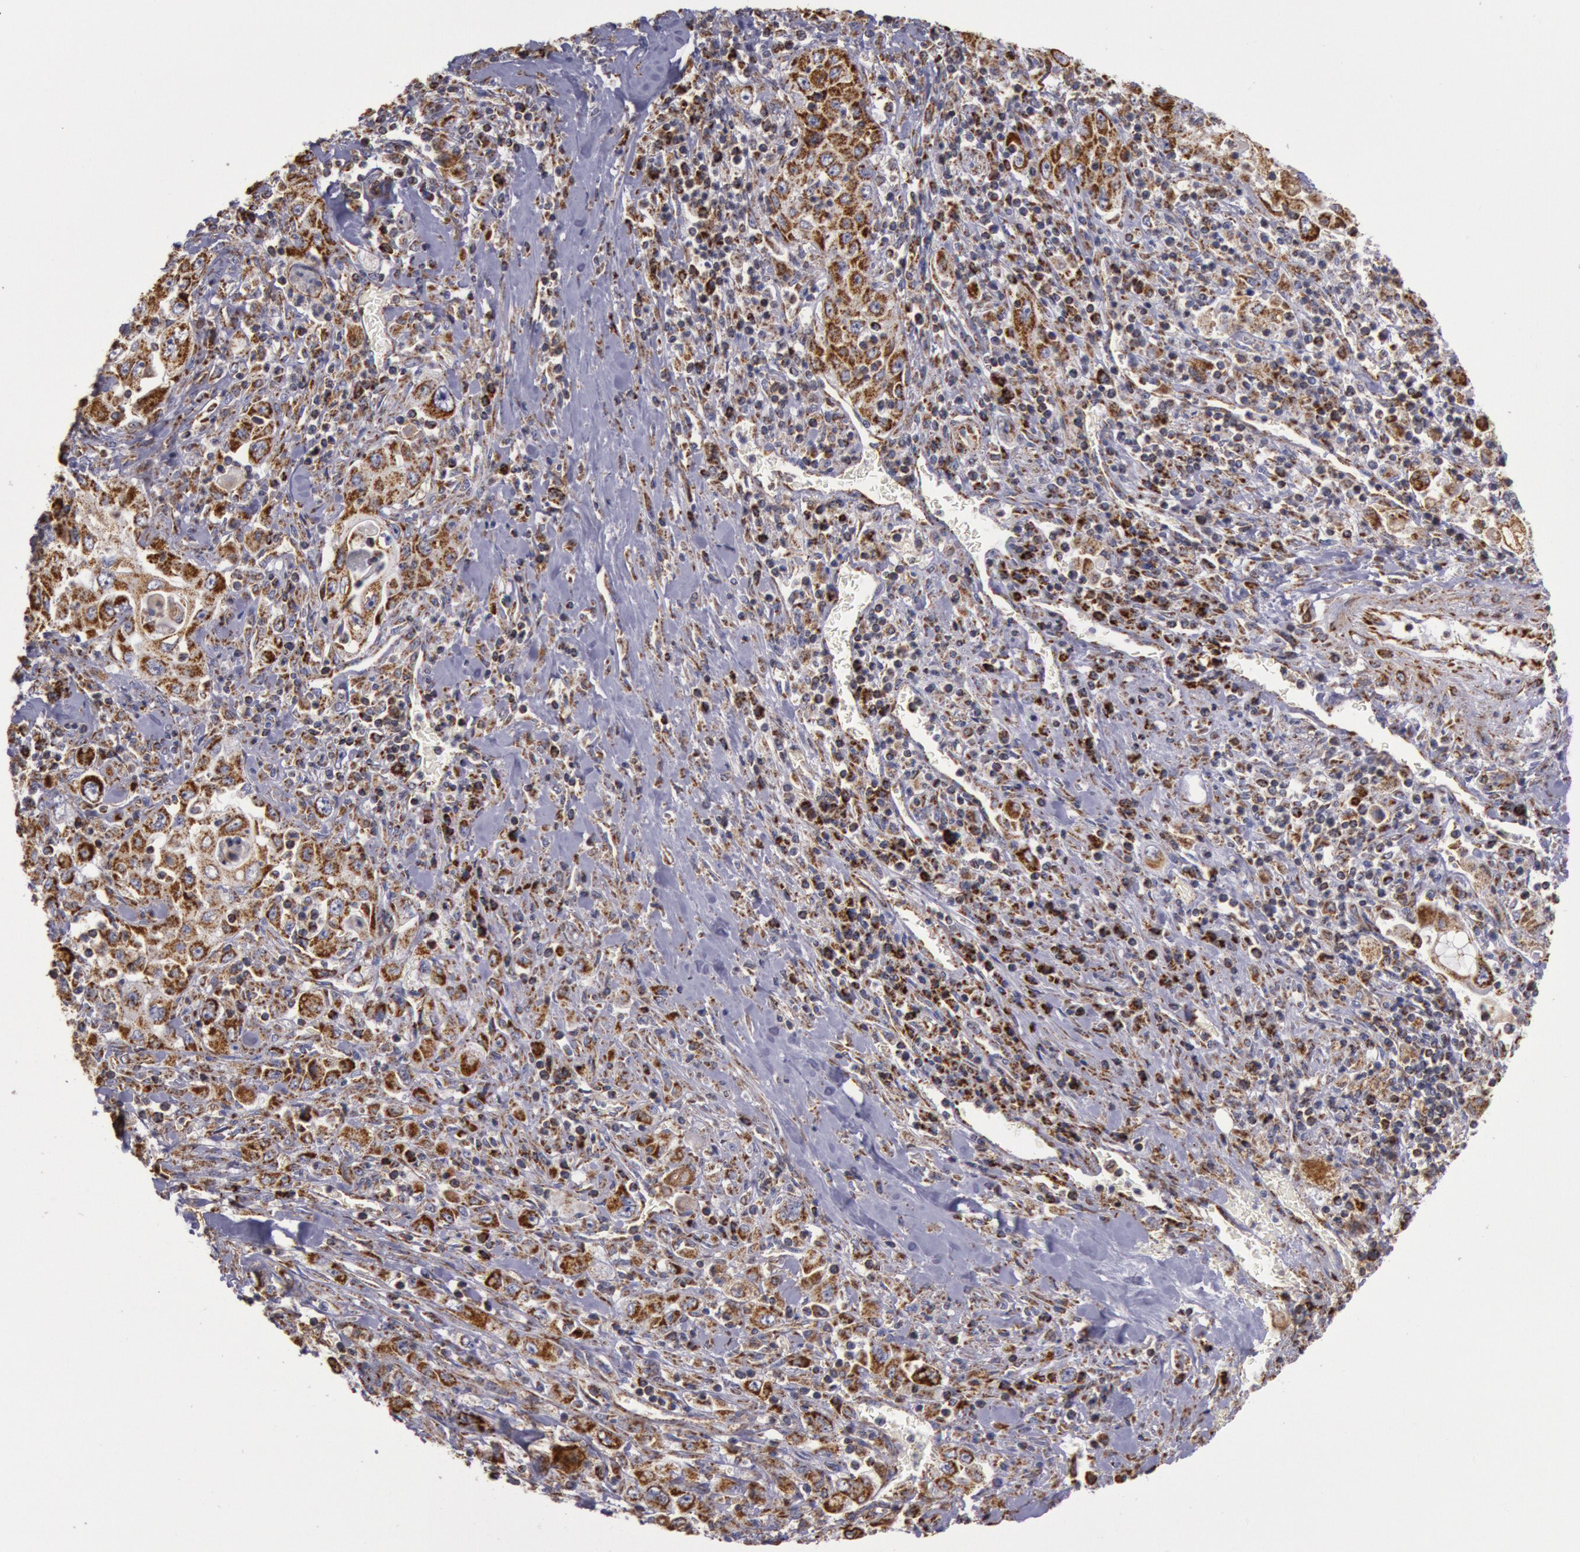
{"staining": {"intensity": "moderate", "quantity": ">75%", "location": "cytoplasmic/membranous"}, "tissue": "pancreatic cancer", "cell_type": "Tumor cells", "image_type": "cancer", "snomed": [{"axis": "morphology", "description": "Adenocarcinoma, NOS"}, {"axis": "topography", "description": "Pancreas"}], "caption": "Protein positivity by immunohistochemistry shows moderate cytoplasmic/membranous expression in about >75% of tumor cells in pancreatic cancer. The staining was performed using DAB (3,3'-diaminobenzidine), with brown indicating positive protein expression. Nuclei are stained blue with hematoxylin.", "gene": "CYC1", "patient": {"sex": "male", "age": 70}}